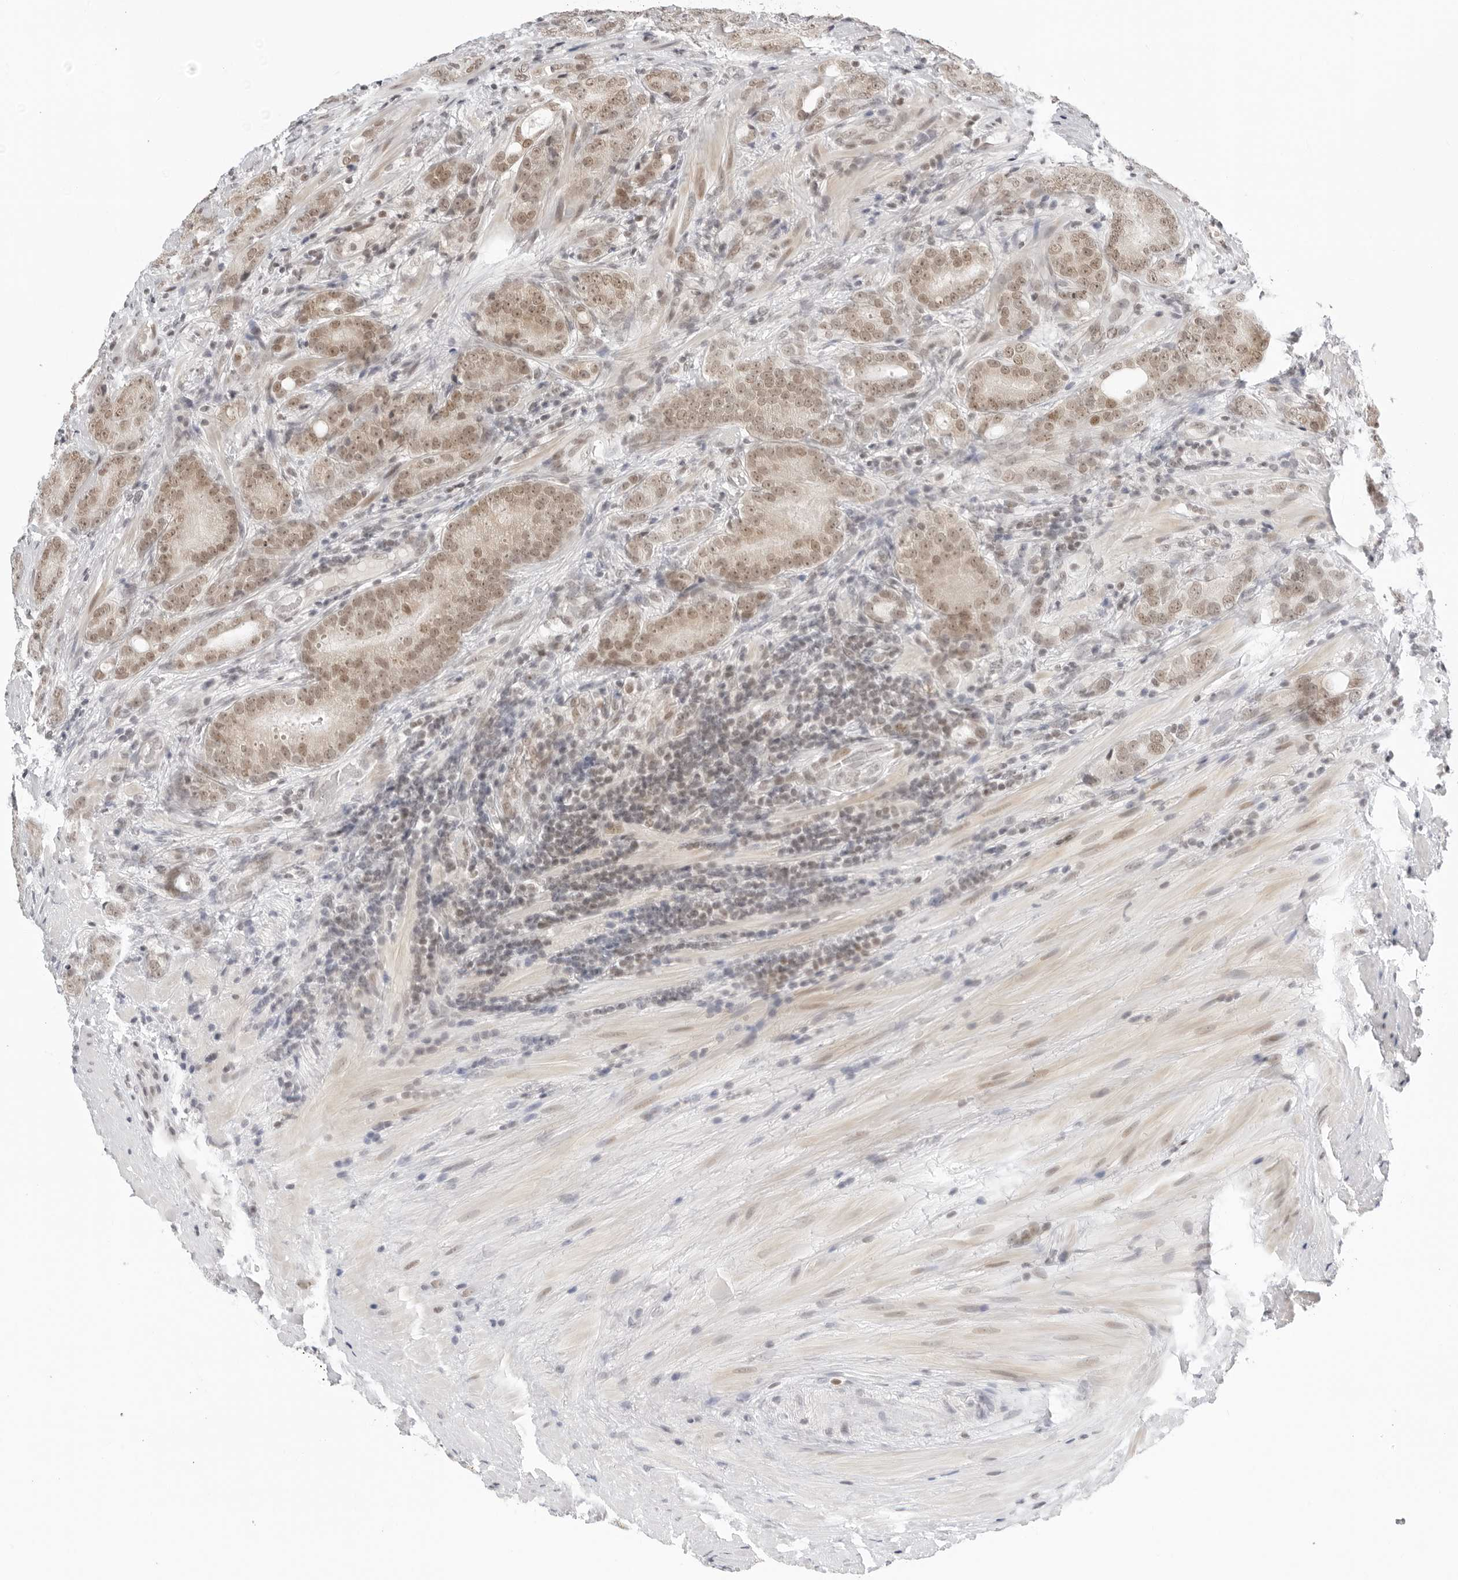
{"staining": {"intensity": "moderate", "quantity": "25%-75%", "location": "nuclear"}, "tissue": "prostate cancer", "cell_type": "Tumor cells", "image_type": "cancer", "snomed": [{"axis": "morphology", "description": "Adenocarcinoma, High grade"}, {"axis": "topography", "description": "Prostate"}], "caption": "Human prostate high-grade adenocarcinoma stained with a protein marker displays moderate staining in tumor cells.", "gene": "MSH6", "patient": {"sex": "male", "age": 57}}